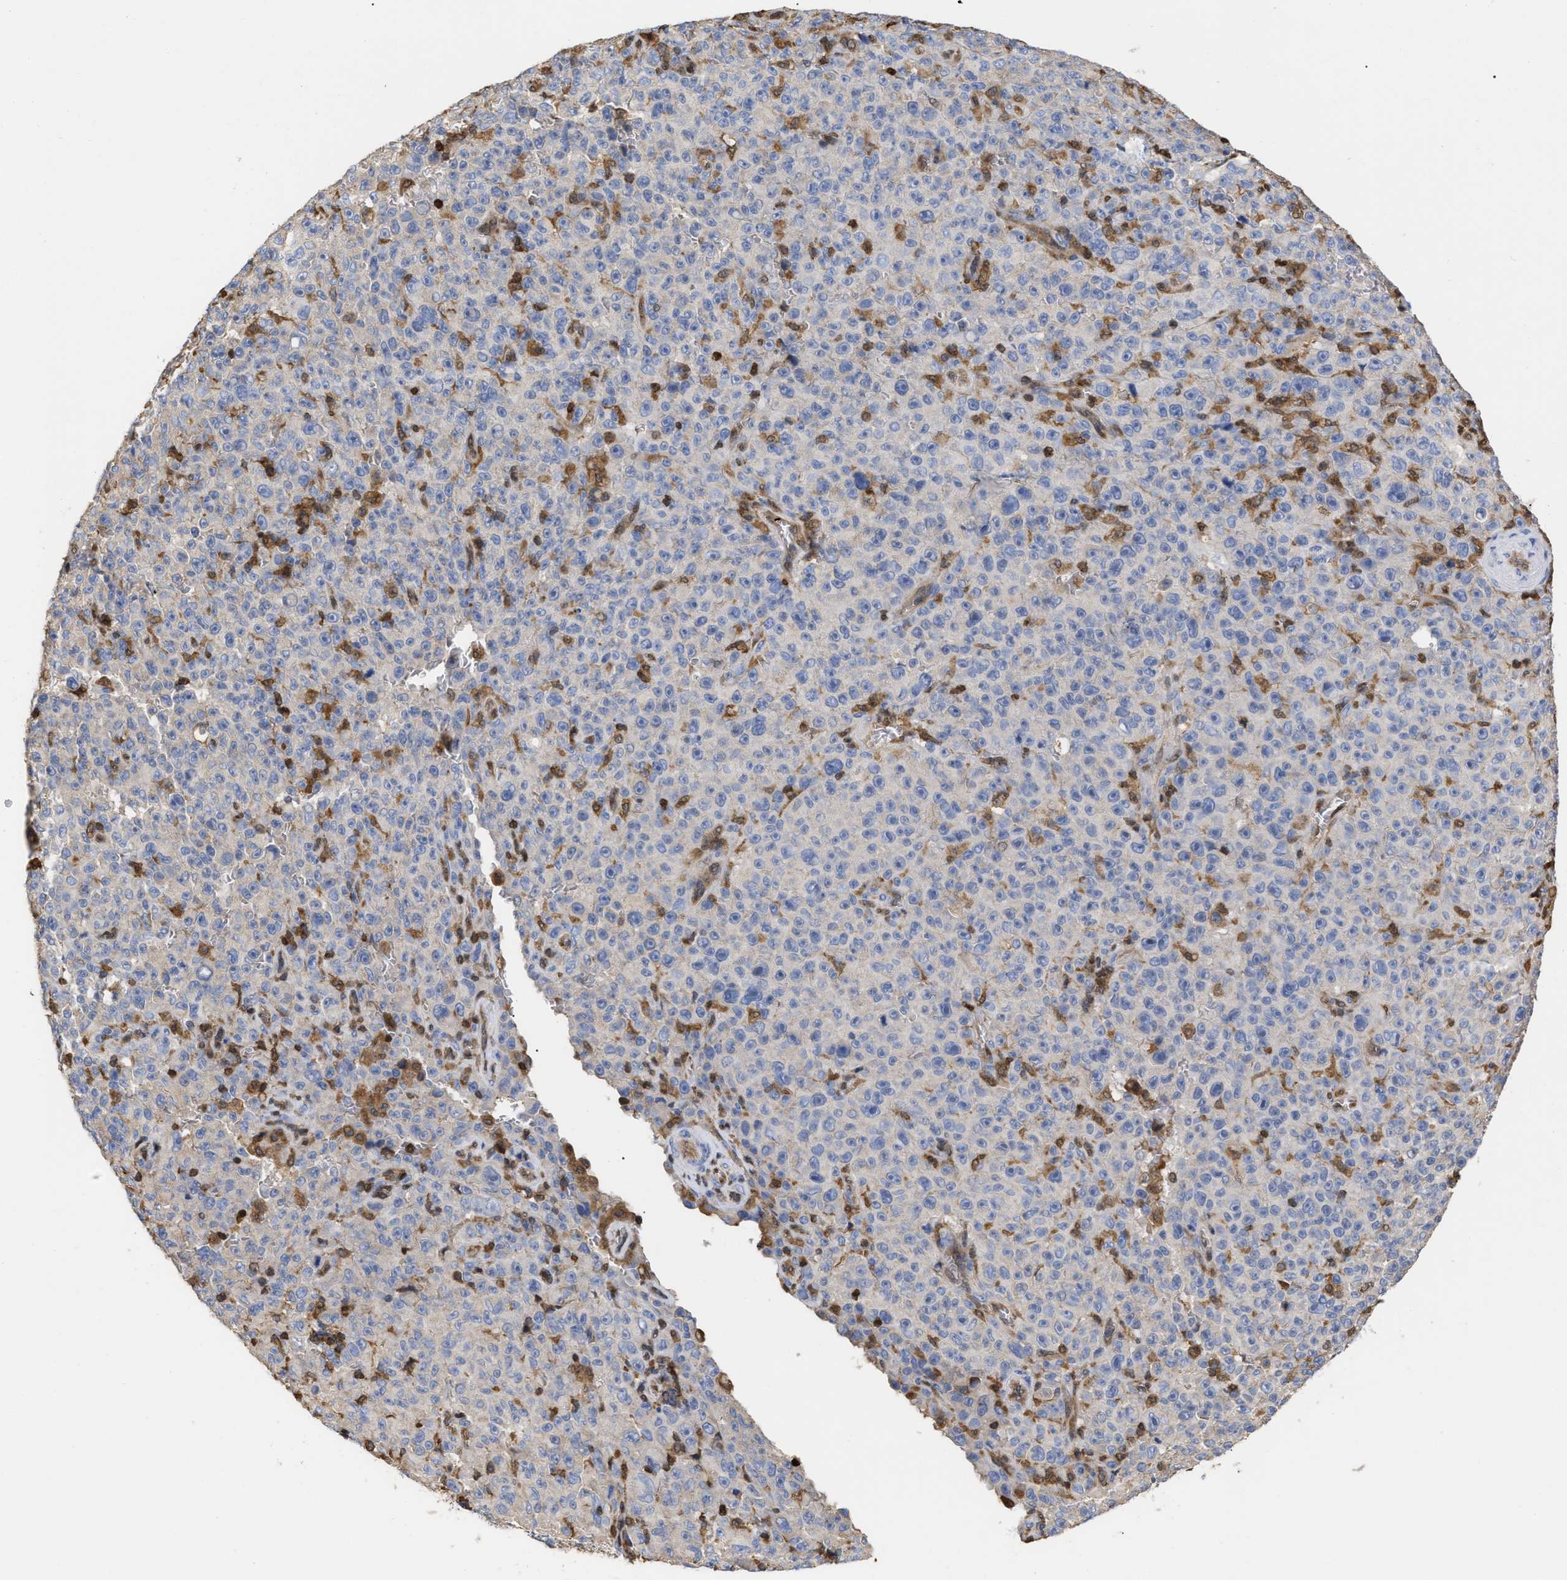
{"staining": {"intensity": "negative", "quantity": "none", "location": "none"}, "tissue": "melanoma", "cell_type": "Tumor cells", "image_type": "cancer", "snomed": [{"axis": "morphology", "description": "Malignant melanoma, NOS"}, {"axis": "topography", "description": "Skin"}], "caption": "Melanoma was stained to show a protein in brown. There is no significant positivity in tumor cells. (DAB immunohistochemistry (IHC), high magnification).", "gene": "GIMAP4", "patient": {"sex": "female", "age": 82}}